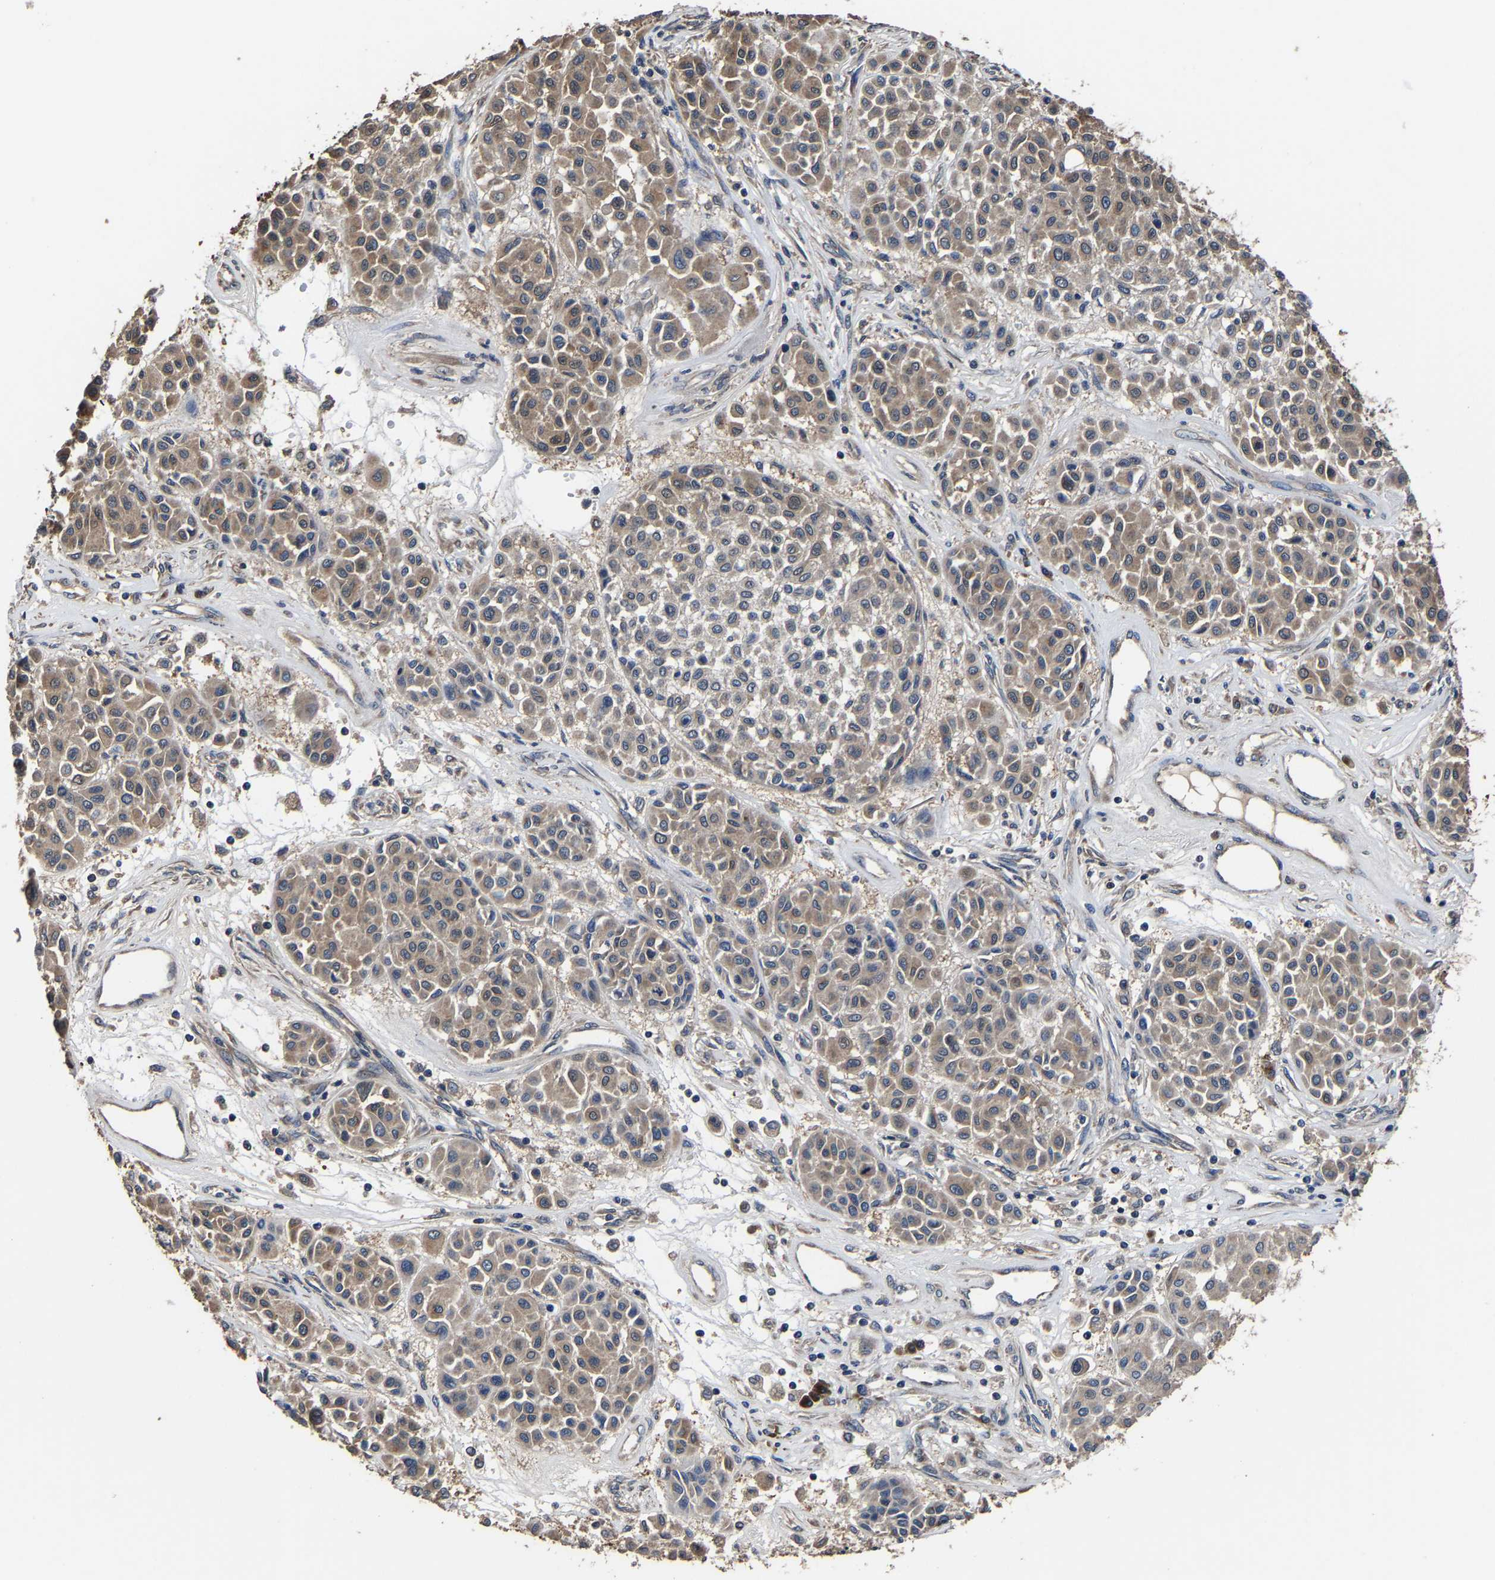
{"staining": {"intensity": "weak", "quantity": ">75%", "location": "cytoplasmic/membranous"}, "tissue": "melanoma", "cell_type": "Tumor cells", "image_type": "cancer", "snomed": [{"axis": "morphology", "description": "Malignant melanoma, Metastatic site"}, {"axis": "topography", "description": "Soft tissue"}], "caption": "Immunohistochemistry (IHC) micrograph of human malignant melanoma (metastatic site) stained for a protein (brown), which displays low levels of weak cytoplasmic/membranous expression in about >75% of tumor cells.", "gene": "EBAG9", "patient": {"sex": "male", "age": 41}}